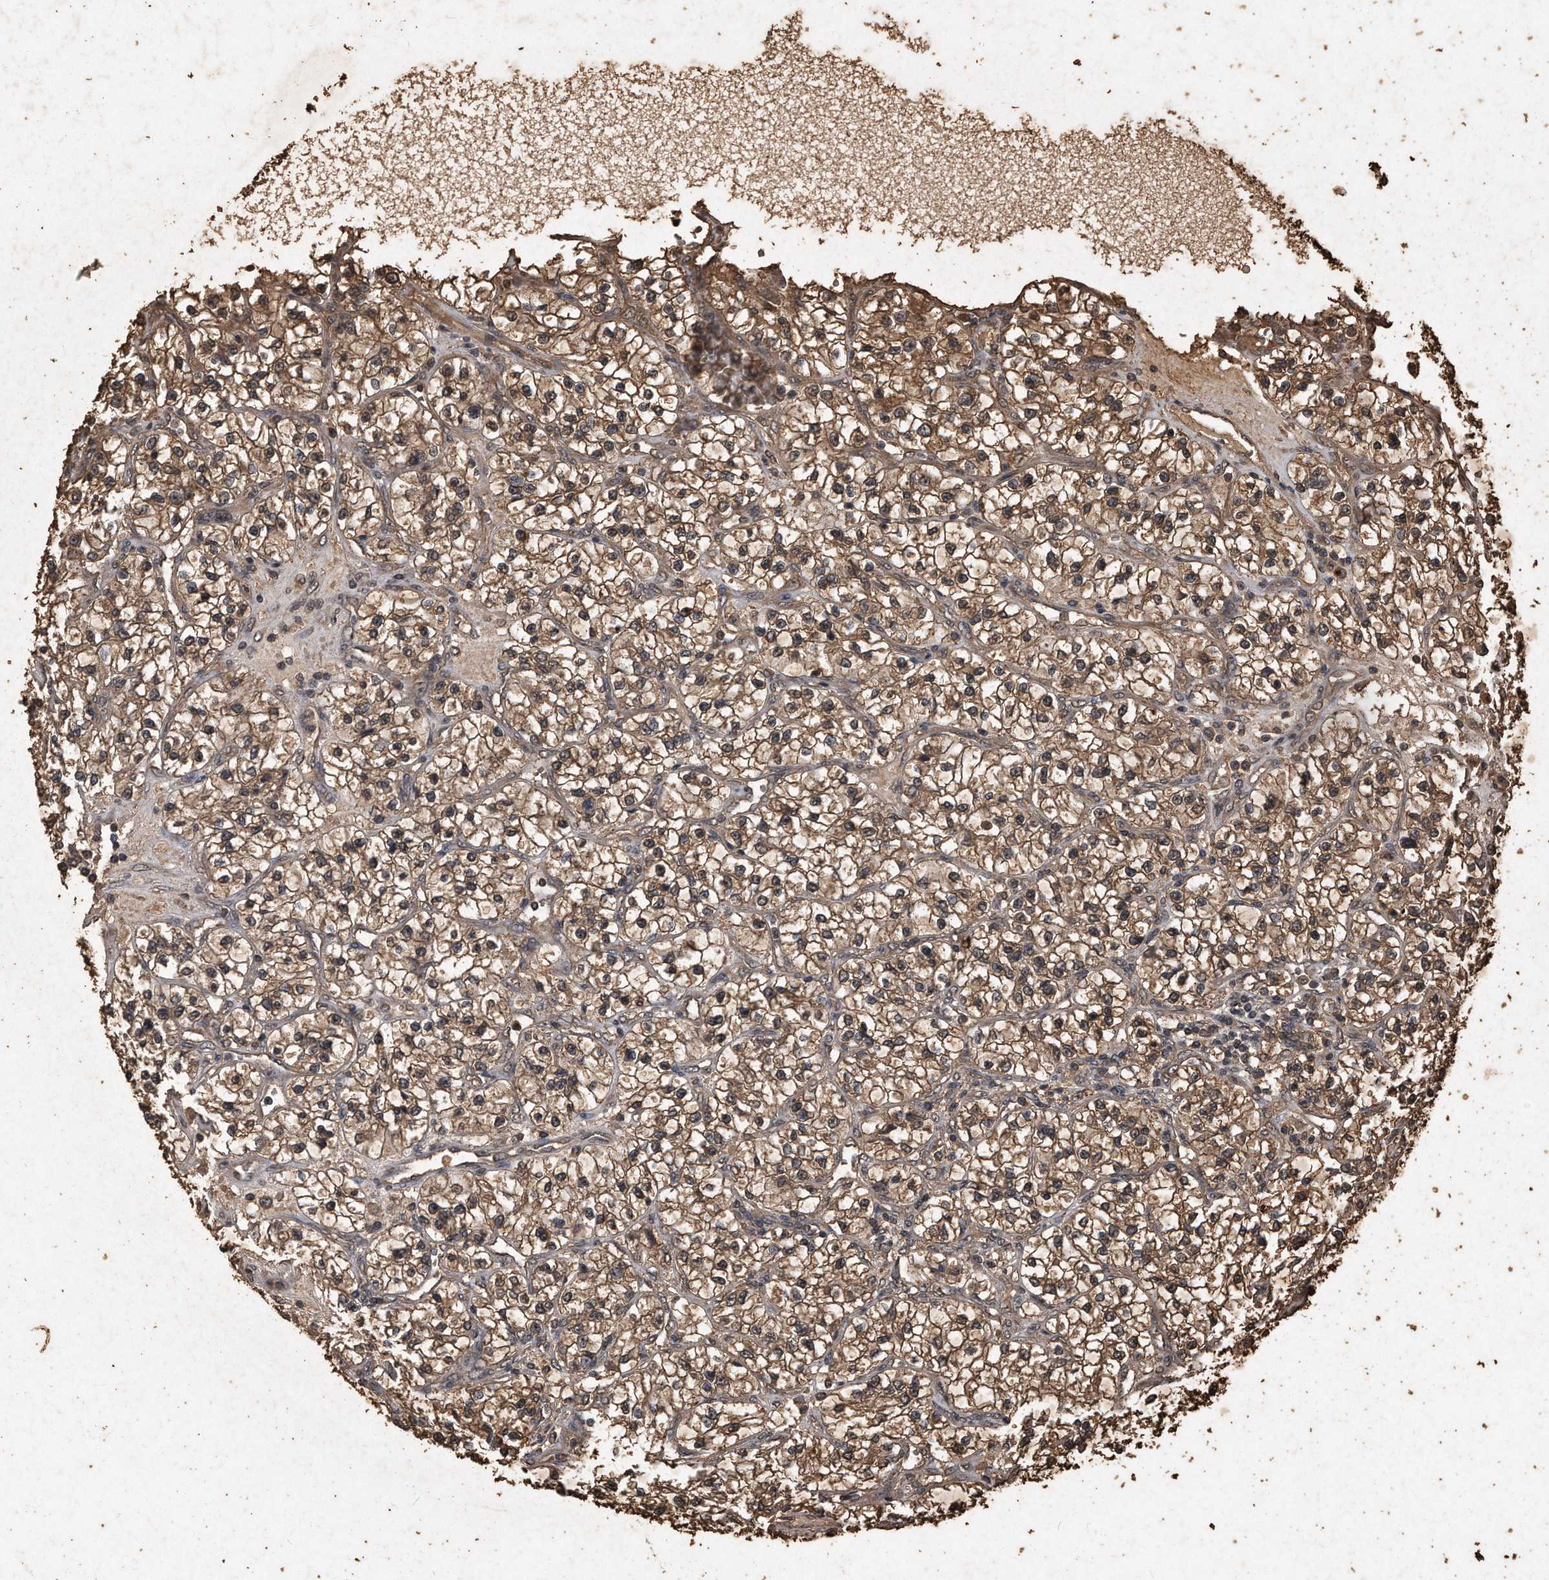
{"staining": {"intensity": "moderate", "quantity": ">75%", "location": "cytoplasmic/membranous"}, "tissue": "renal cancer", "cell_type": "Tumor cells", "image_type": "cancer", "snomed": [{"axis": "morphology", "description": "Adenocarcinoma, NOS"}, {"axis": "topography", "description": "Kidney"}], "caption": "Renal adenocarcinoma stained with DAB (3,3'-diaminobenzidine) immunohistochemistry reveals medium levels of moderate cytoplasmic/membranous staining in about >75% of tumor cells.", "gene": "CFLAR", "patient": {"sex": "female", "age": 57}}